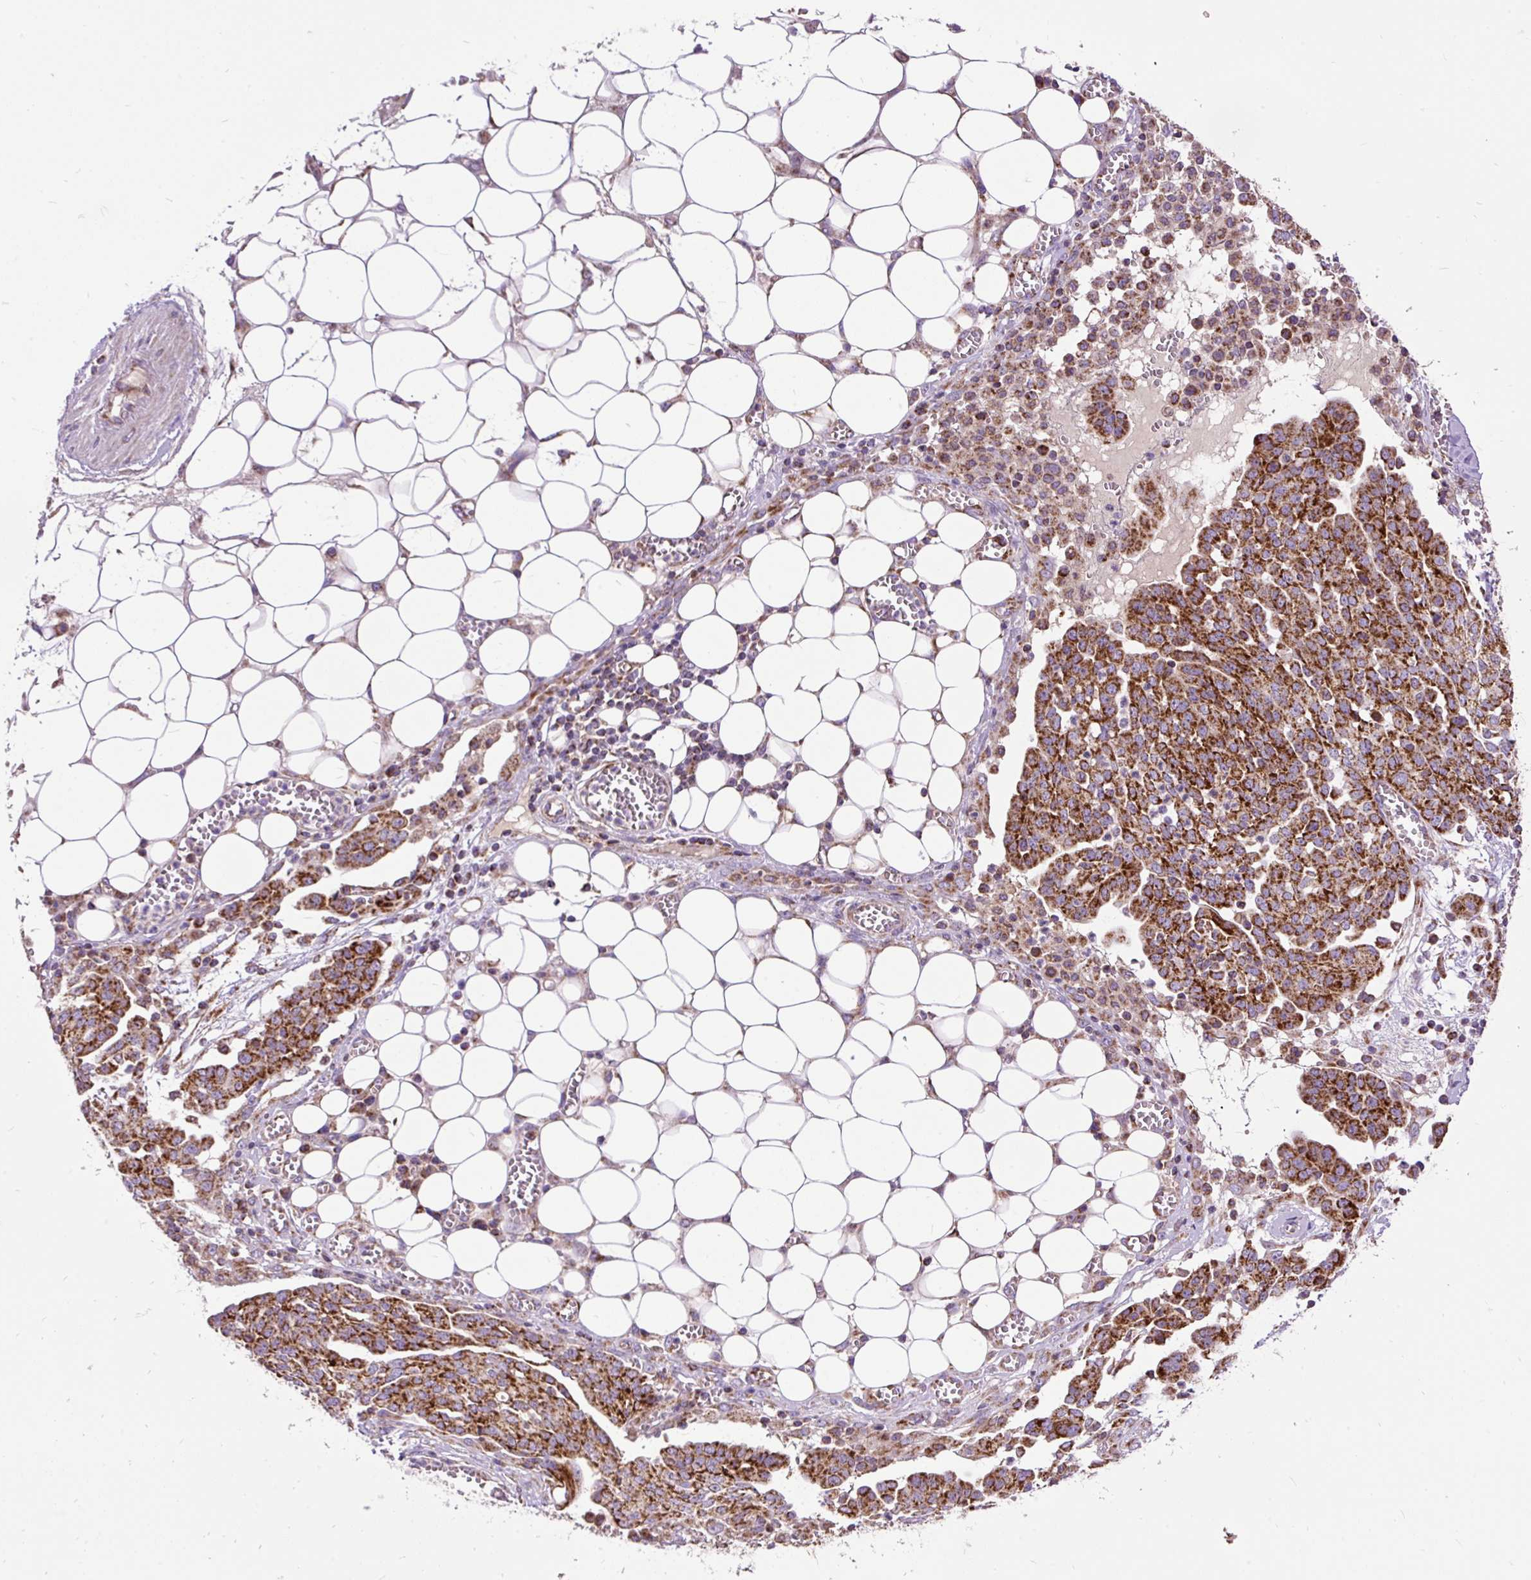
{"staining": {"intensity": "strong", "quantity": ">75%", "location": "cytoplasmic/membranous"}, "tissue": "ovarian cancer", "cell_type": "Tumor cells", "image_type": "cancer", "snomed": [{"axis": "morphology", "description": "Cystadenocarcinoma, serous, NOS"}, {"axis": "topography", "description": "Soft tissue"}, {"axis": "topography", "description": "Ovary"}], "caption": "A micrograph showing strong cytoplasmic/membranous positivity in approximately >75% of tumor cells in ovarian serous cystadenocarcinoma, as visualized by brown immunohistochemical staining.", "gene": "TOMM40", "patient": {"sex": "female", "age": 57}}